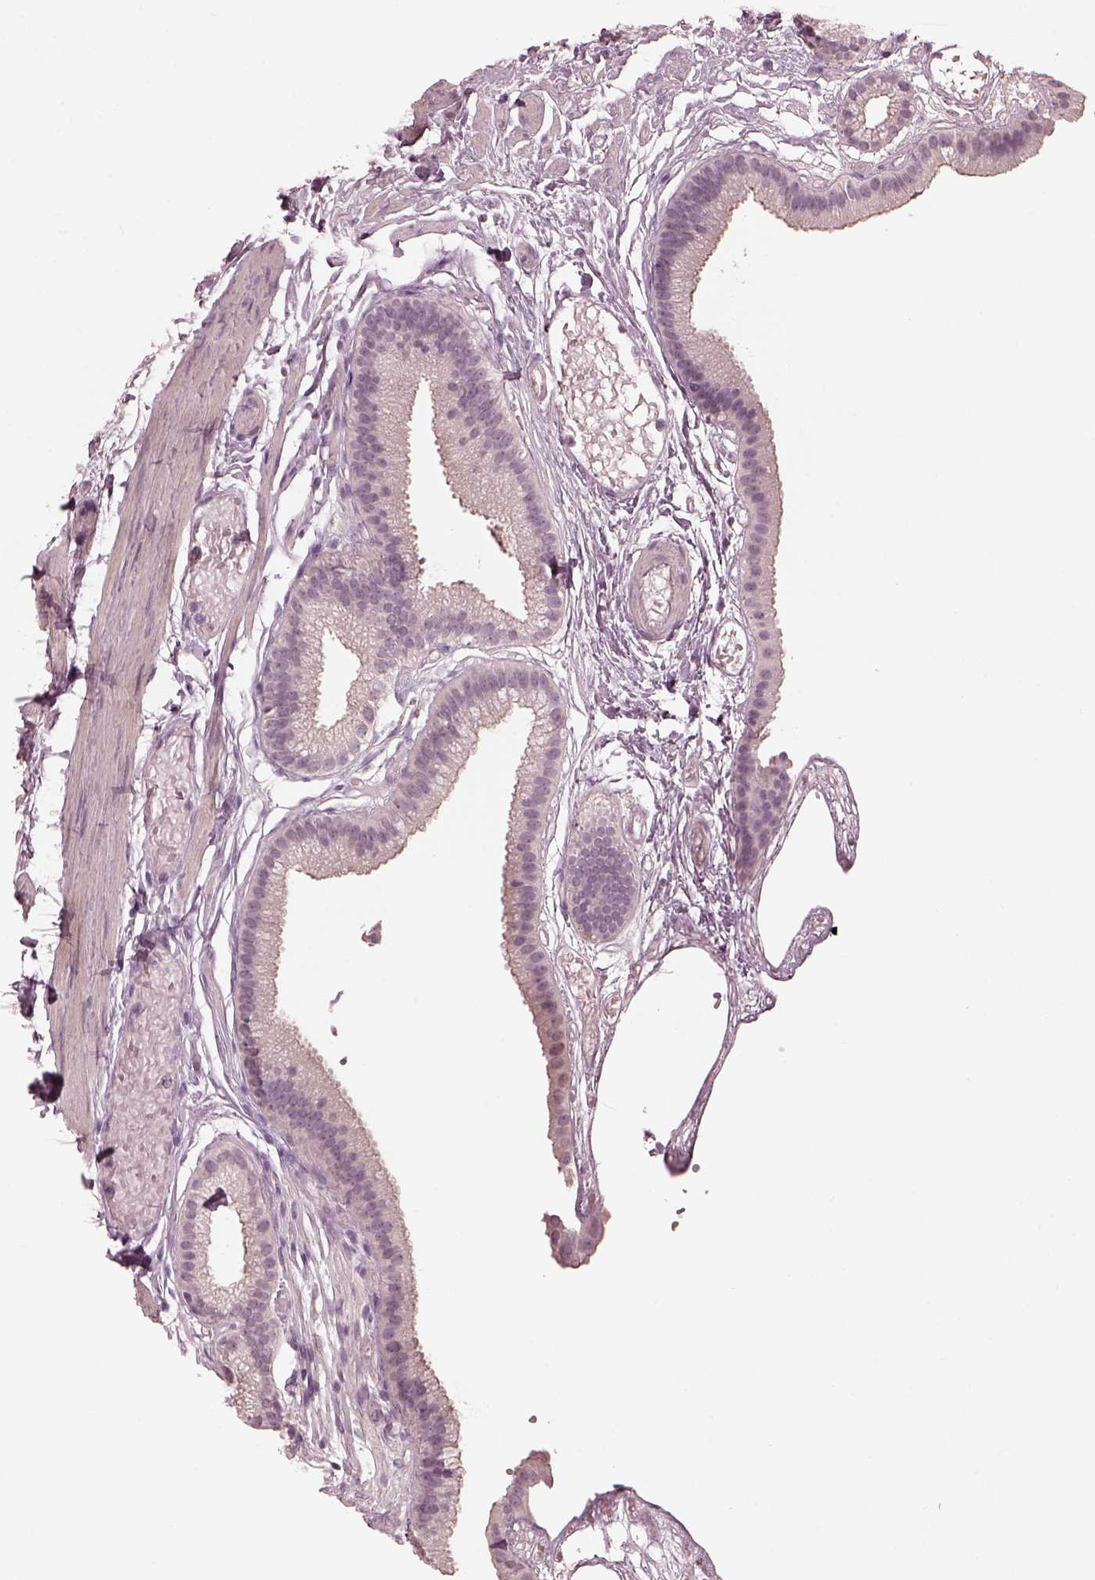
{"staining": {"intensity": "negative", "quantity": "none", "location": "none"}, "tissue": "gallbladder", "cell_type": "Glandular cells", "image_type": "normal", "snomed": [{"axis": "morphology", "description": "Normal tissue, NOS"}, {"axis": "topography", "description": "Gallbladder"}], "caption": "This is a histopathology image of IHC staining of normal gallbladder, which shows no staining in glandular cells.", "gene": "OPTC", "patient": {"sex": "female", "age": 45}}